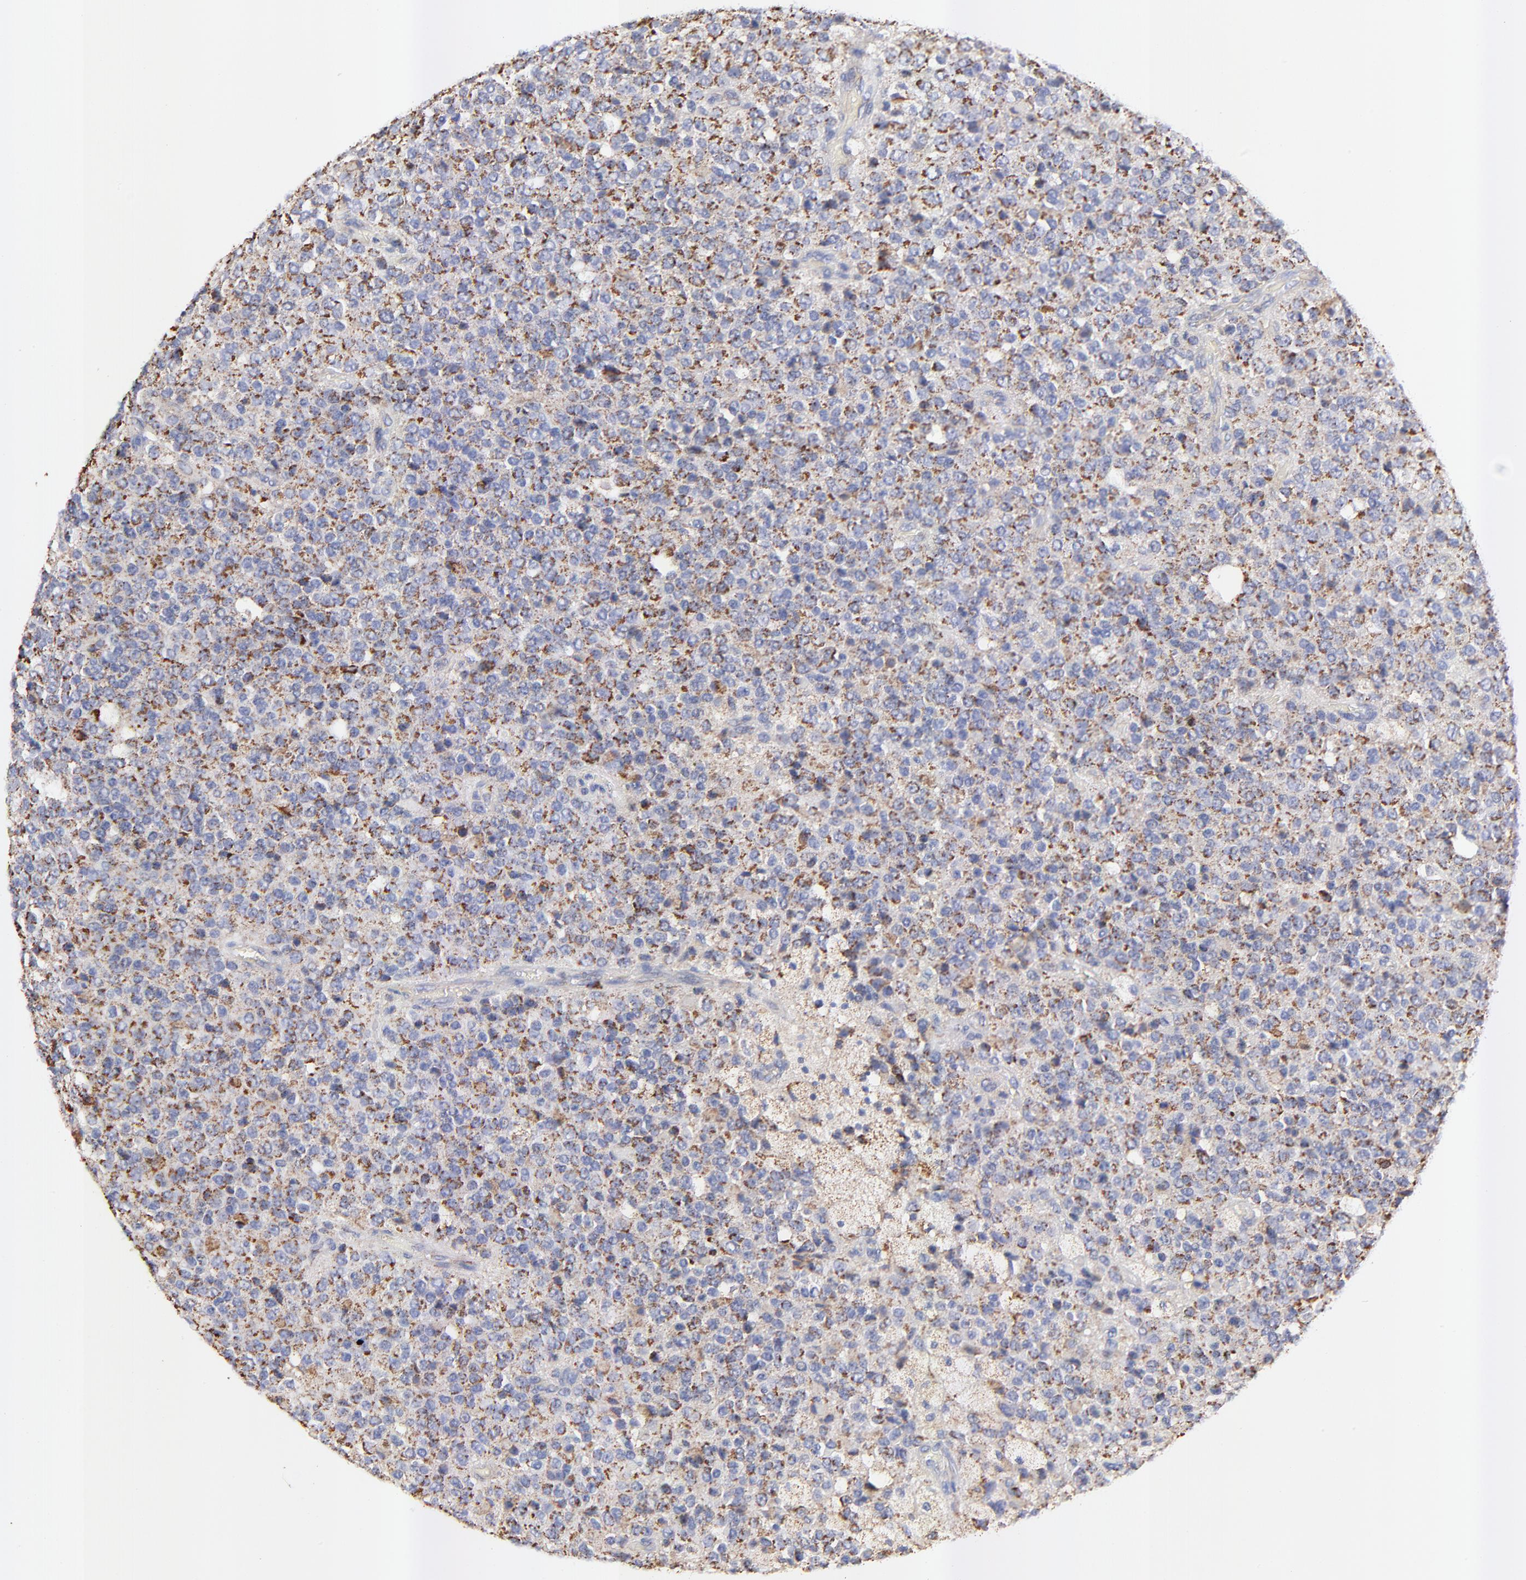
{"staining": {"intensity": "moderate", "quantity": "25%-75%", "location": "cytoplasmic/membranous"}, "tissue": "glioma", "cell_type": "Tumor cells", "image_type": "cancer", "snomed": [{"axis": "morphology", "description": "Glioma, malignant, High grade"}, {"axis": "topography", "description": "pancreas cauda"}], "caption": "This image reveals IHC staining of human glioma, with medium moderate cytoplasmic/membranous staining in about 25%-75% of tumor cells.", "gene": "COX4I1", "patient": {"sex": "male", "age": 60}}